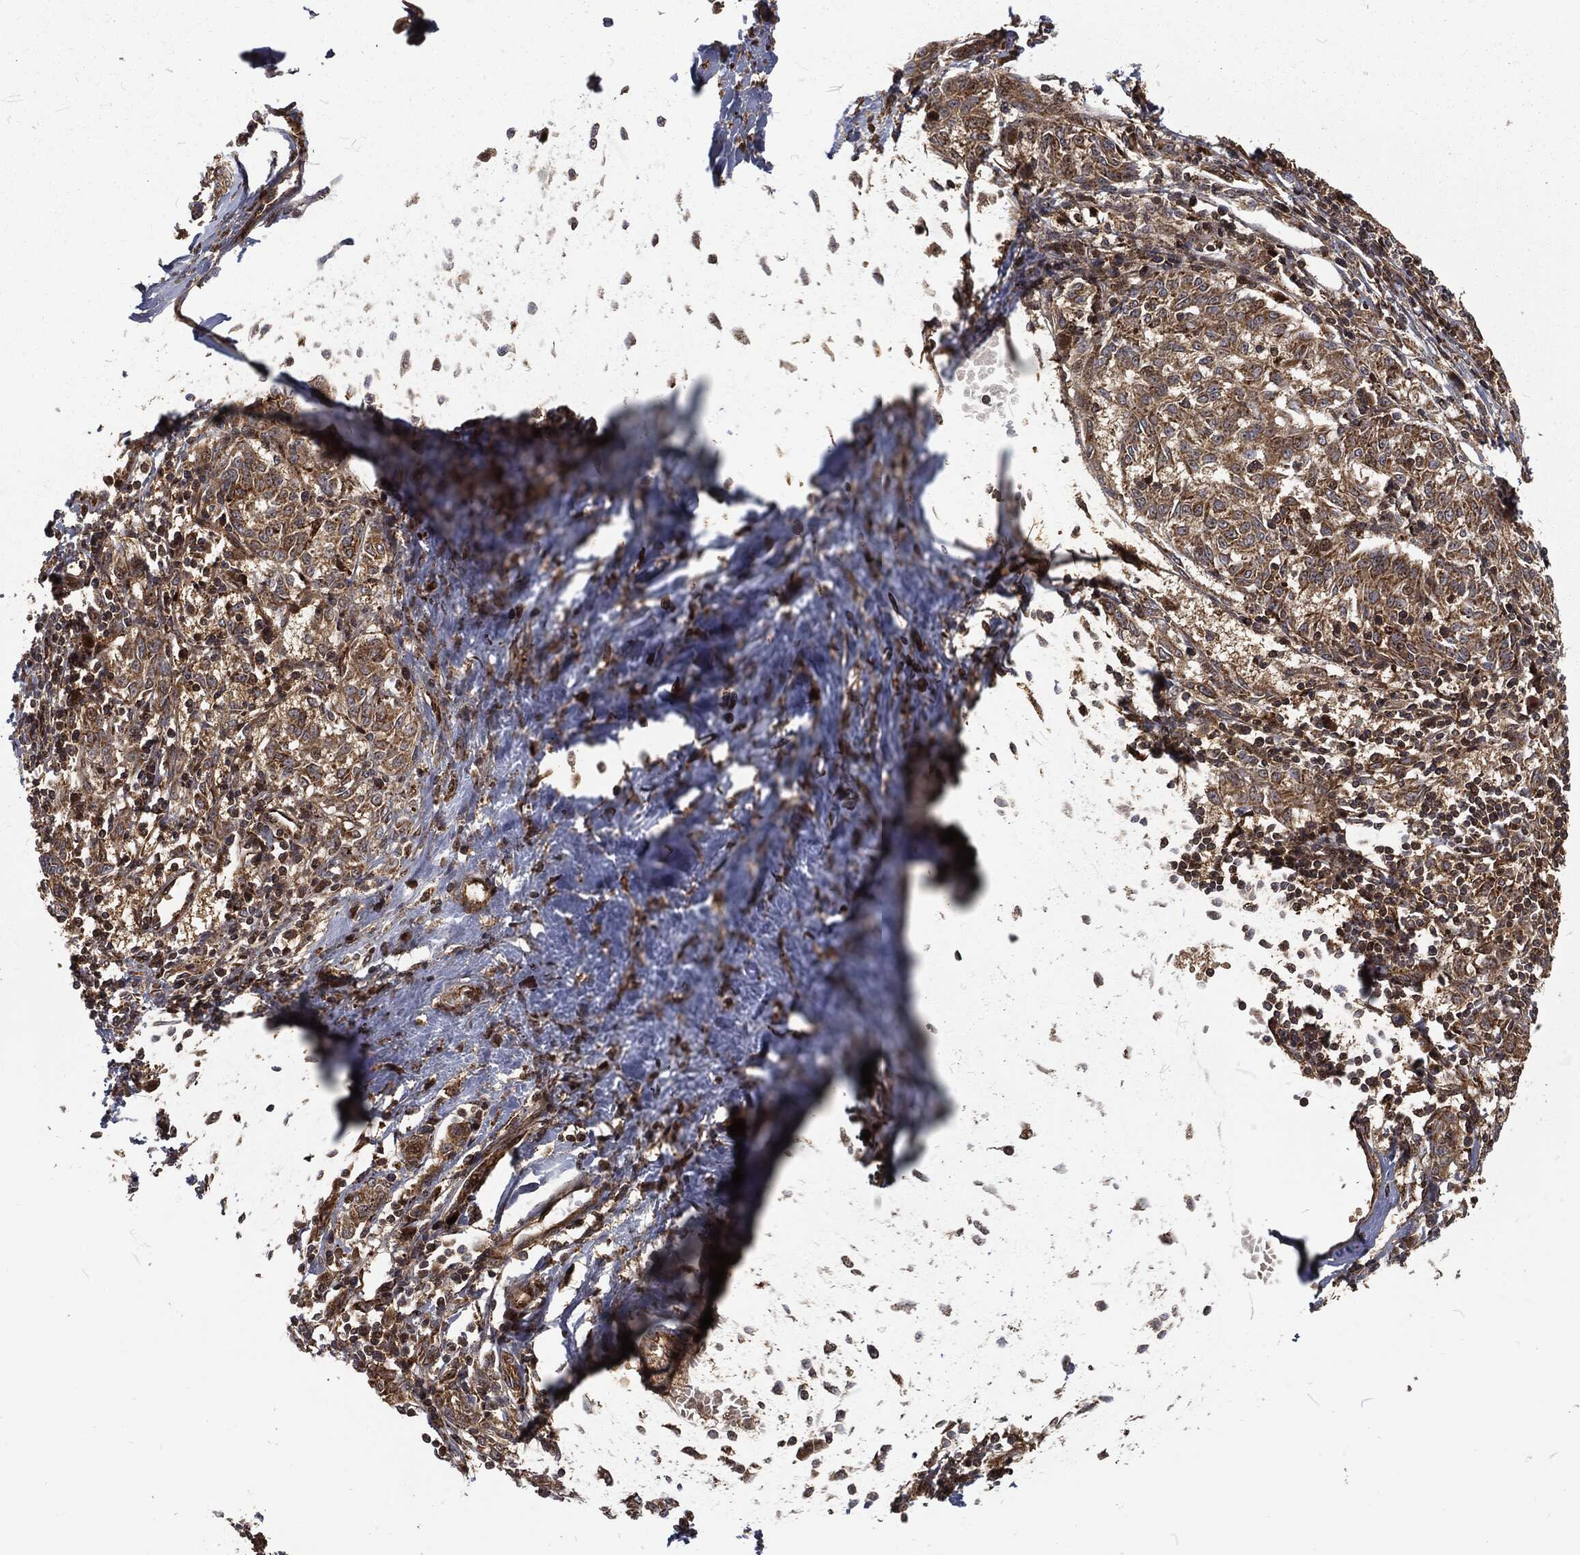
{"staining": {"intensity": "moderate", "quantity": ">75%", "location": "cytoplasmic/membranous"}, "tissue": "melanoma", "cell_type": "Tumor cells", "image_type": "cancer", "snomed": [{"axis": "morphology", "description": "Malignant melanoma, NOS"}, {"axis": "topography", "description": "Skin"}], "caption": "An image of melanoma stained for a protein shows moderate cytoplasmic/membranous brown staining in tumor cells.", "gene": "RFTN1", "patient": {"sex": "female", "age": 72}}